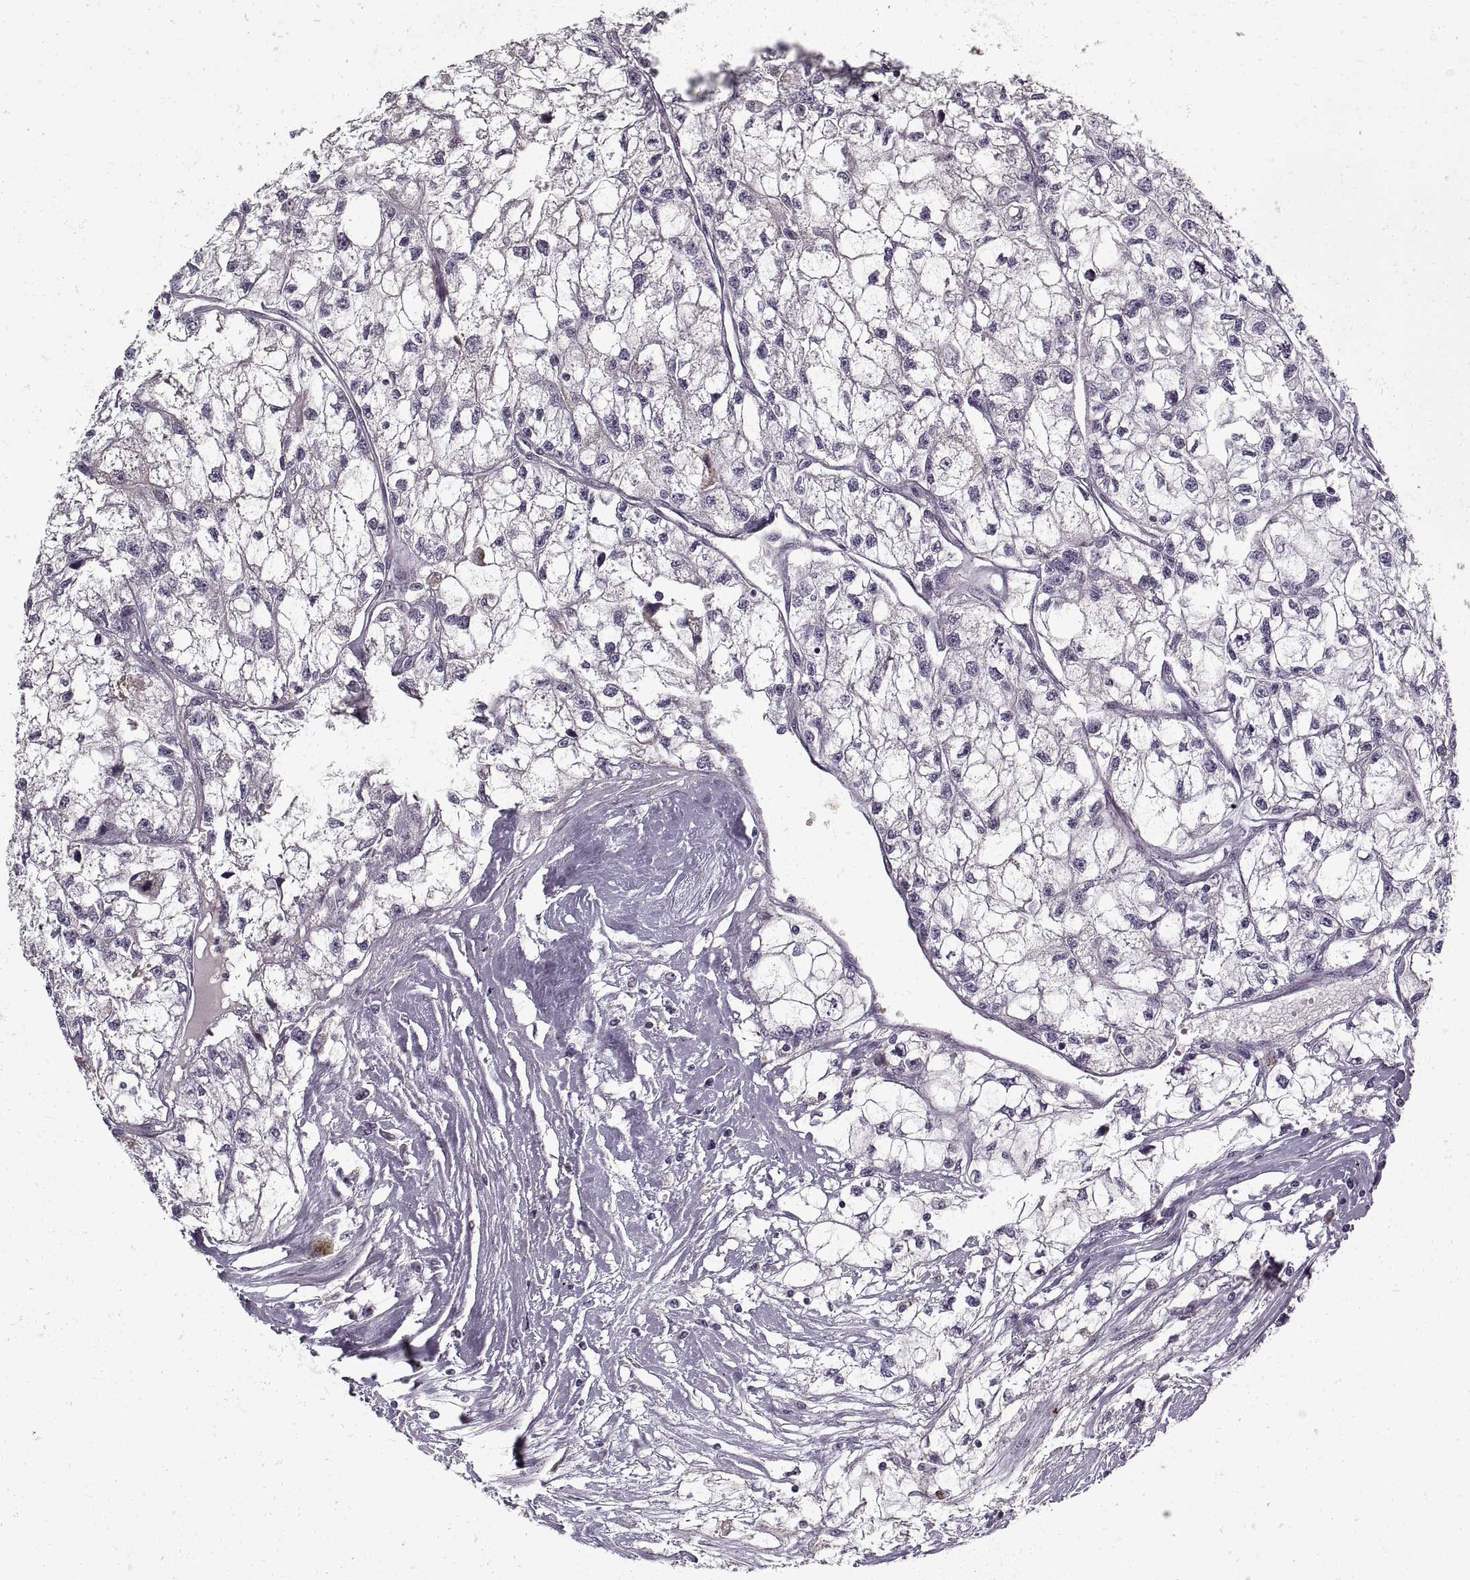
{"staining": {"intensity": "negative", "quantity": "none", "location": "none"}, "tissue": "renal cancer", "cell_type": "Tumor cells", "image_type": "cancer", "snomed": [{"axis": "morphology", "description": "Adenocarcinoma, NOS"}, {"axis": "topography", "description": "Kidney"}], "caption": "Micrograph shows no significant protein positivity in tumor cells of renal adenocarcinoma.", "gene": "LAMB2", "patient": {"sex": "male", "age": 56}}